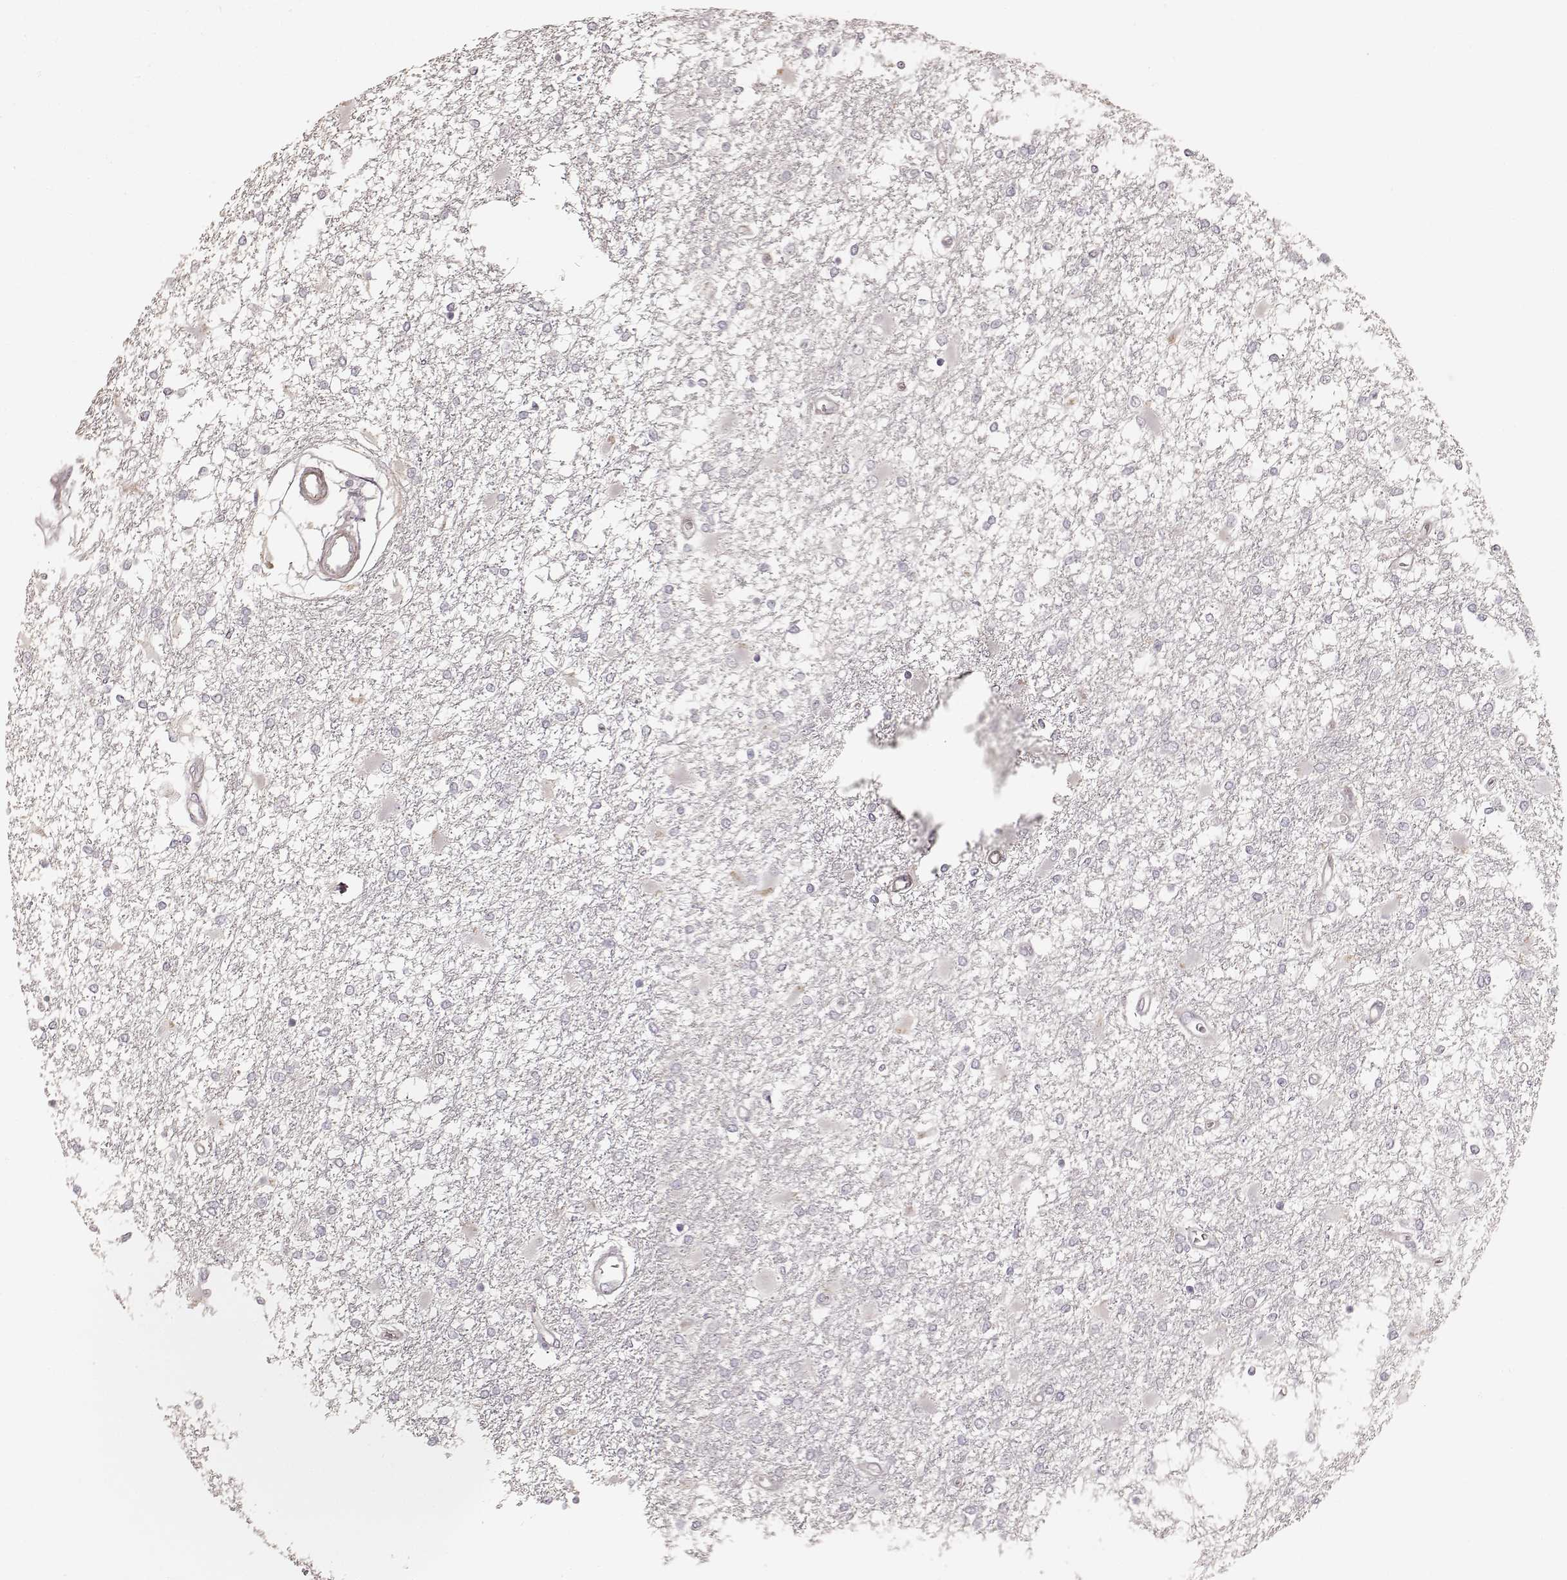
{"staining": {"intensity": "negative", "quantity": "none", "location": "none"}, "tissue": "glioma", "cell_type": "Tumor cells", "image_type": "cancer", "snomed": [{"axis": "morphology", "description": "Glioma, malignant, High grade"}, {"axis": "topography", "description": "Cerebral cortex"}], "caption": "A high-resolution image shows IHC staining of high-grade glioma (malignant), which displays no significant staining in tumor cells. (DAB (3,3'-diaminobenzidine) immunohistochemistry, high magnification).", "gene": "KCNJ9", "patient": {"sex": "male", "age": 79}}